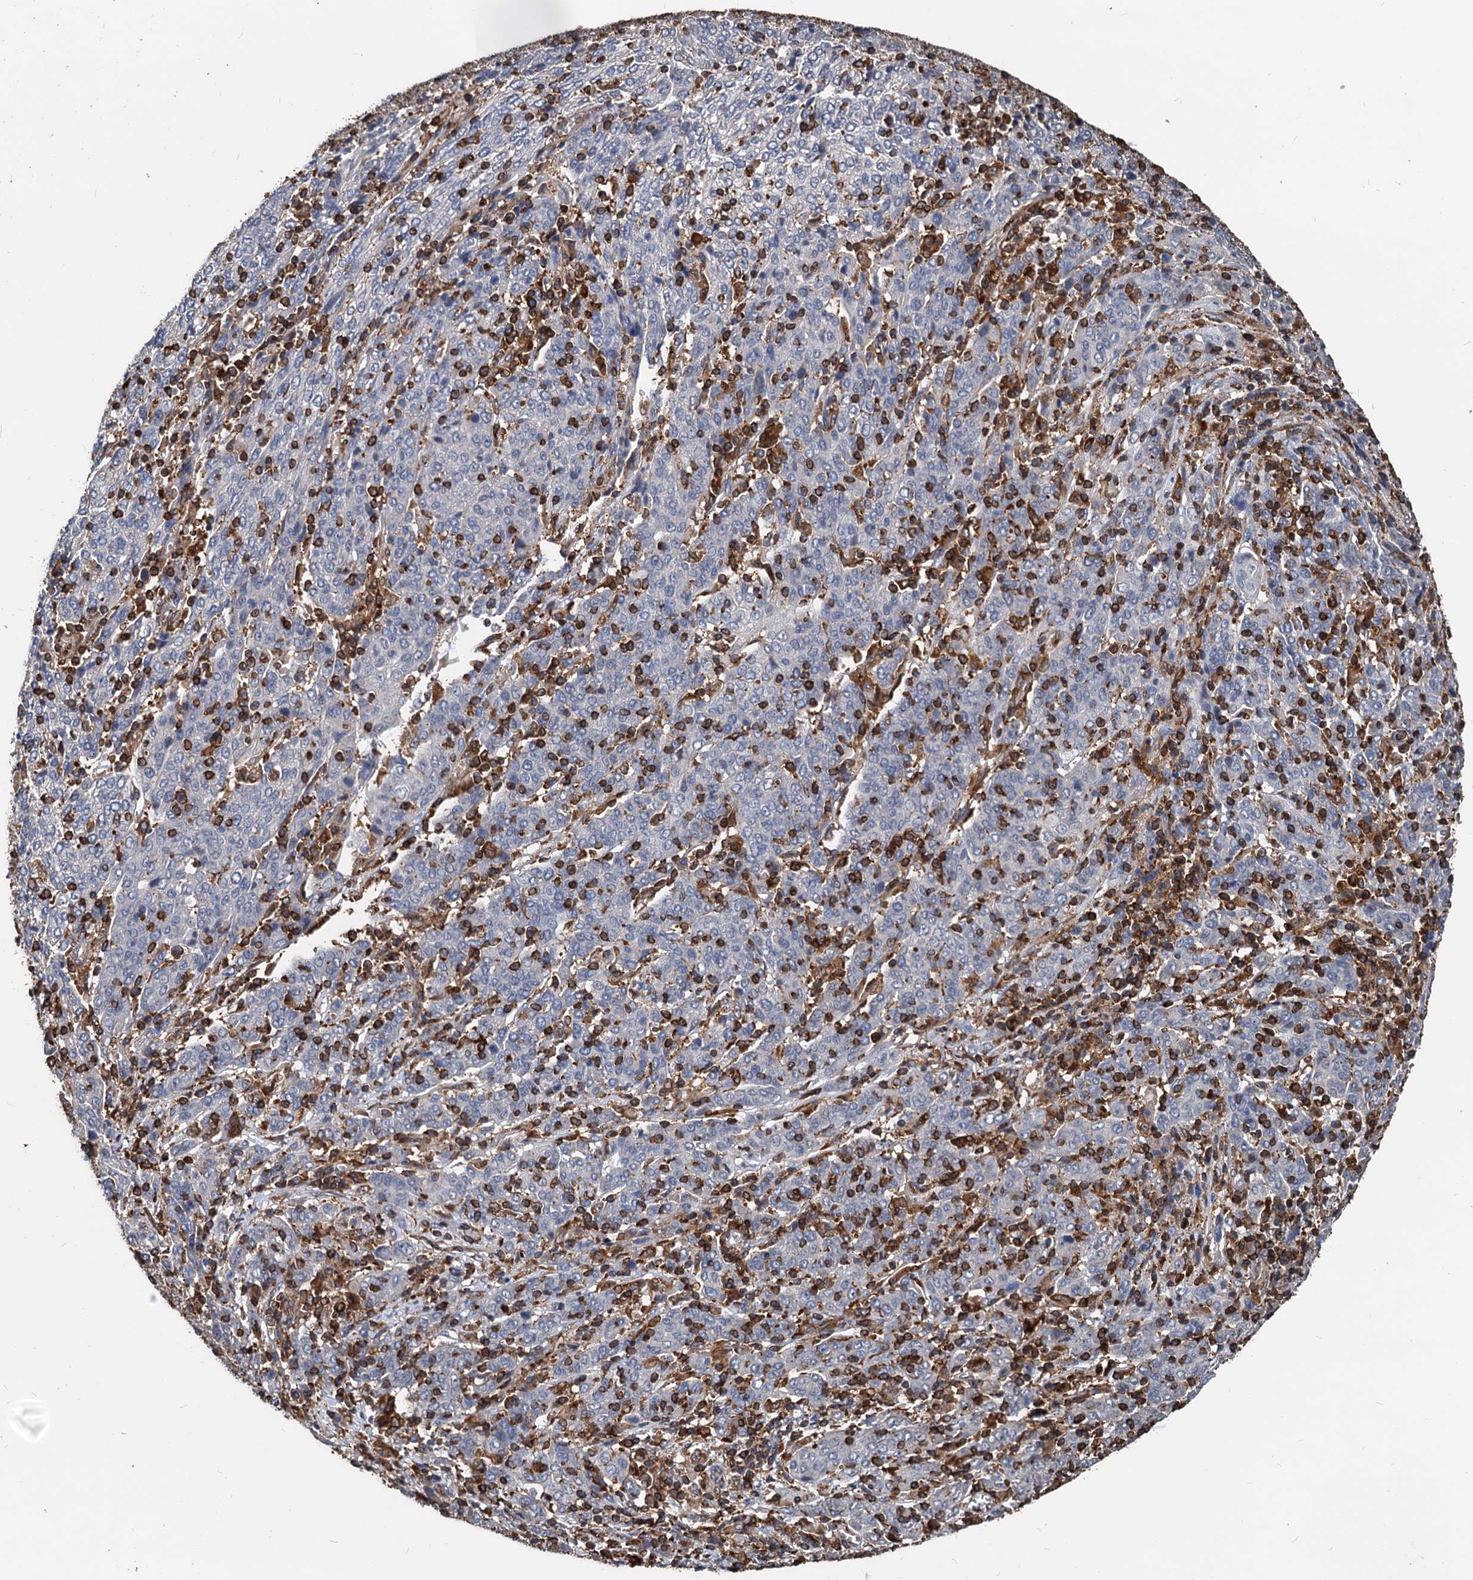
{"staining": {"intensity": "negative", "quantity": "none", "location": "none"}, "tissue": "cervical cancer", "cell_type": "Tumor cells", "image_type": "cancer", "snomed": [{"axis": "morphology", "description": "Squamous cell carcinoma, NOS"}, {"axis": "topography", "description": "Cervix"}], "caption": "DAB (3,3'-diaminobenzidine) immunohistochemical staining of cervical cancer exhibits no significant staining in tumor cells.", "gene": "LCP2", "patient": {"sex": "female", "age": 67}}